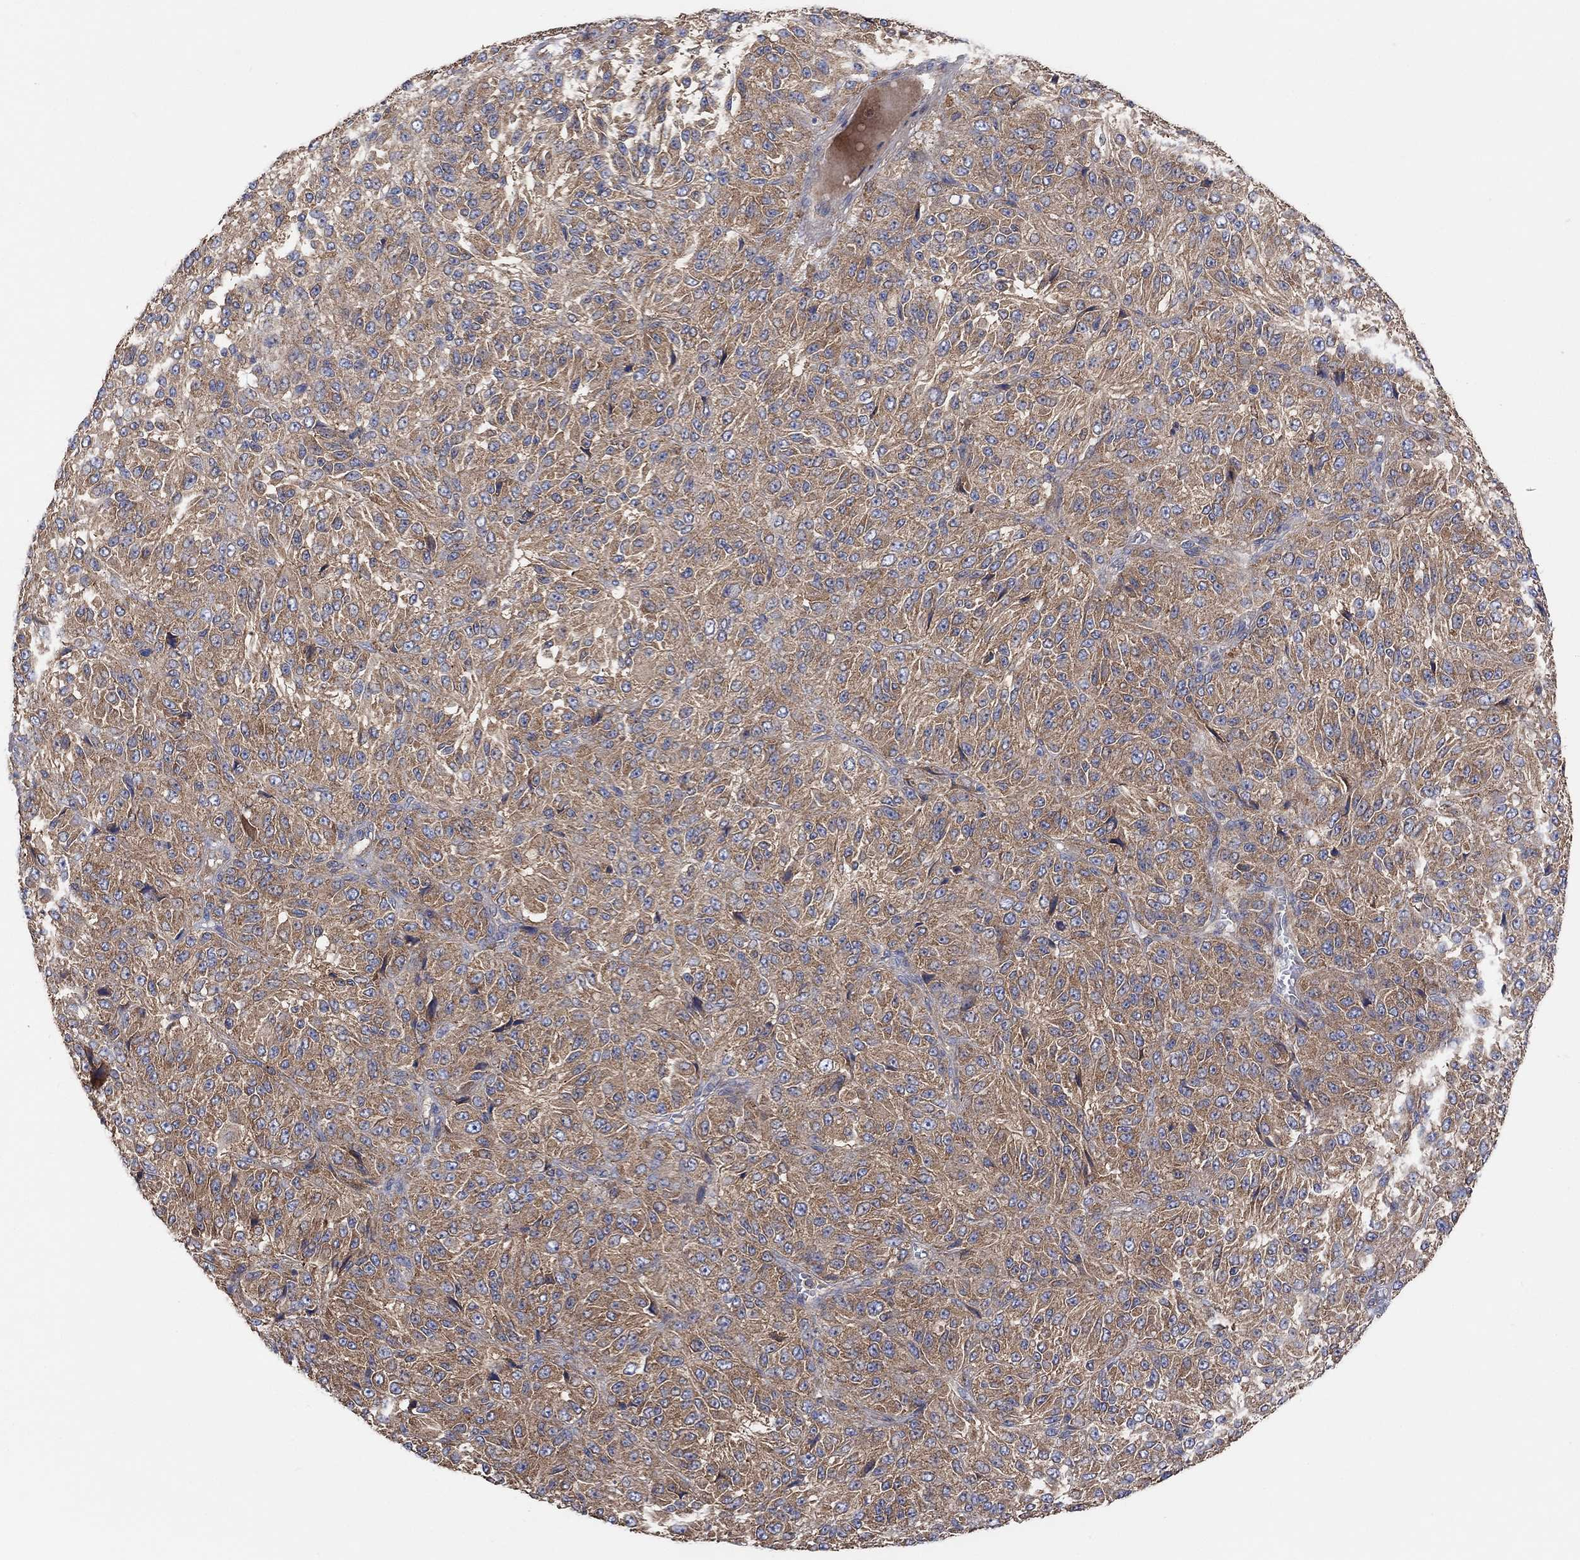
{"staining": {"intensity": "weak", "quantity": ">75%", "location": "cytoplasmic/membranous"}, "tissue": "melanoma", "cell_type": "Tumor cells", "image_type": "cancer", "snomed": [{"axis": "morphology", "description": "Malignant melanoma, Metastatic site"}, {"axis": "topography", "description": "Brain"}], "caption": "Tumor cells show low levels of weak cytoplasmic/membranous positivity in approximately >75% of cells in malignant melanoma (metastatic site).", "gene": "BLOC1S3", "patient": {"sex": "female", "age": 56}}